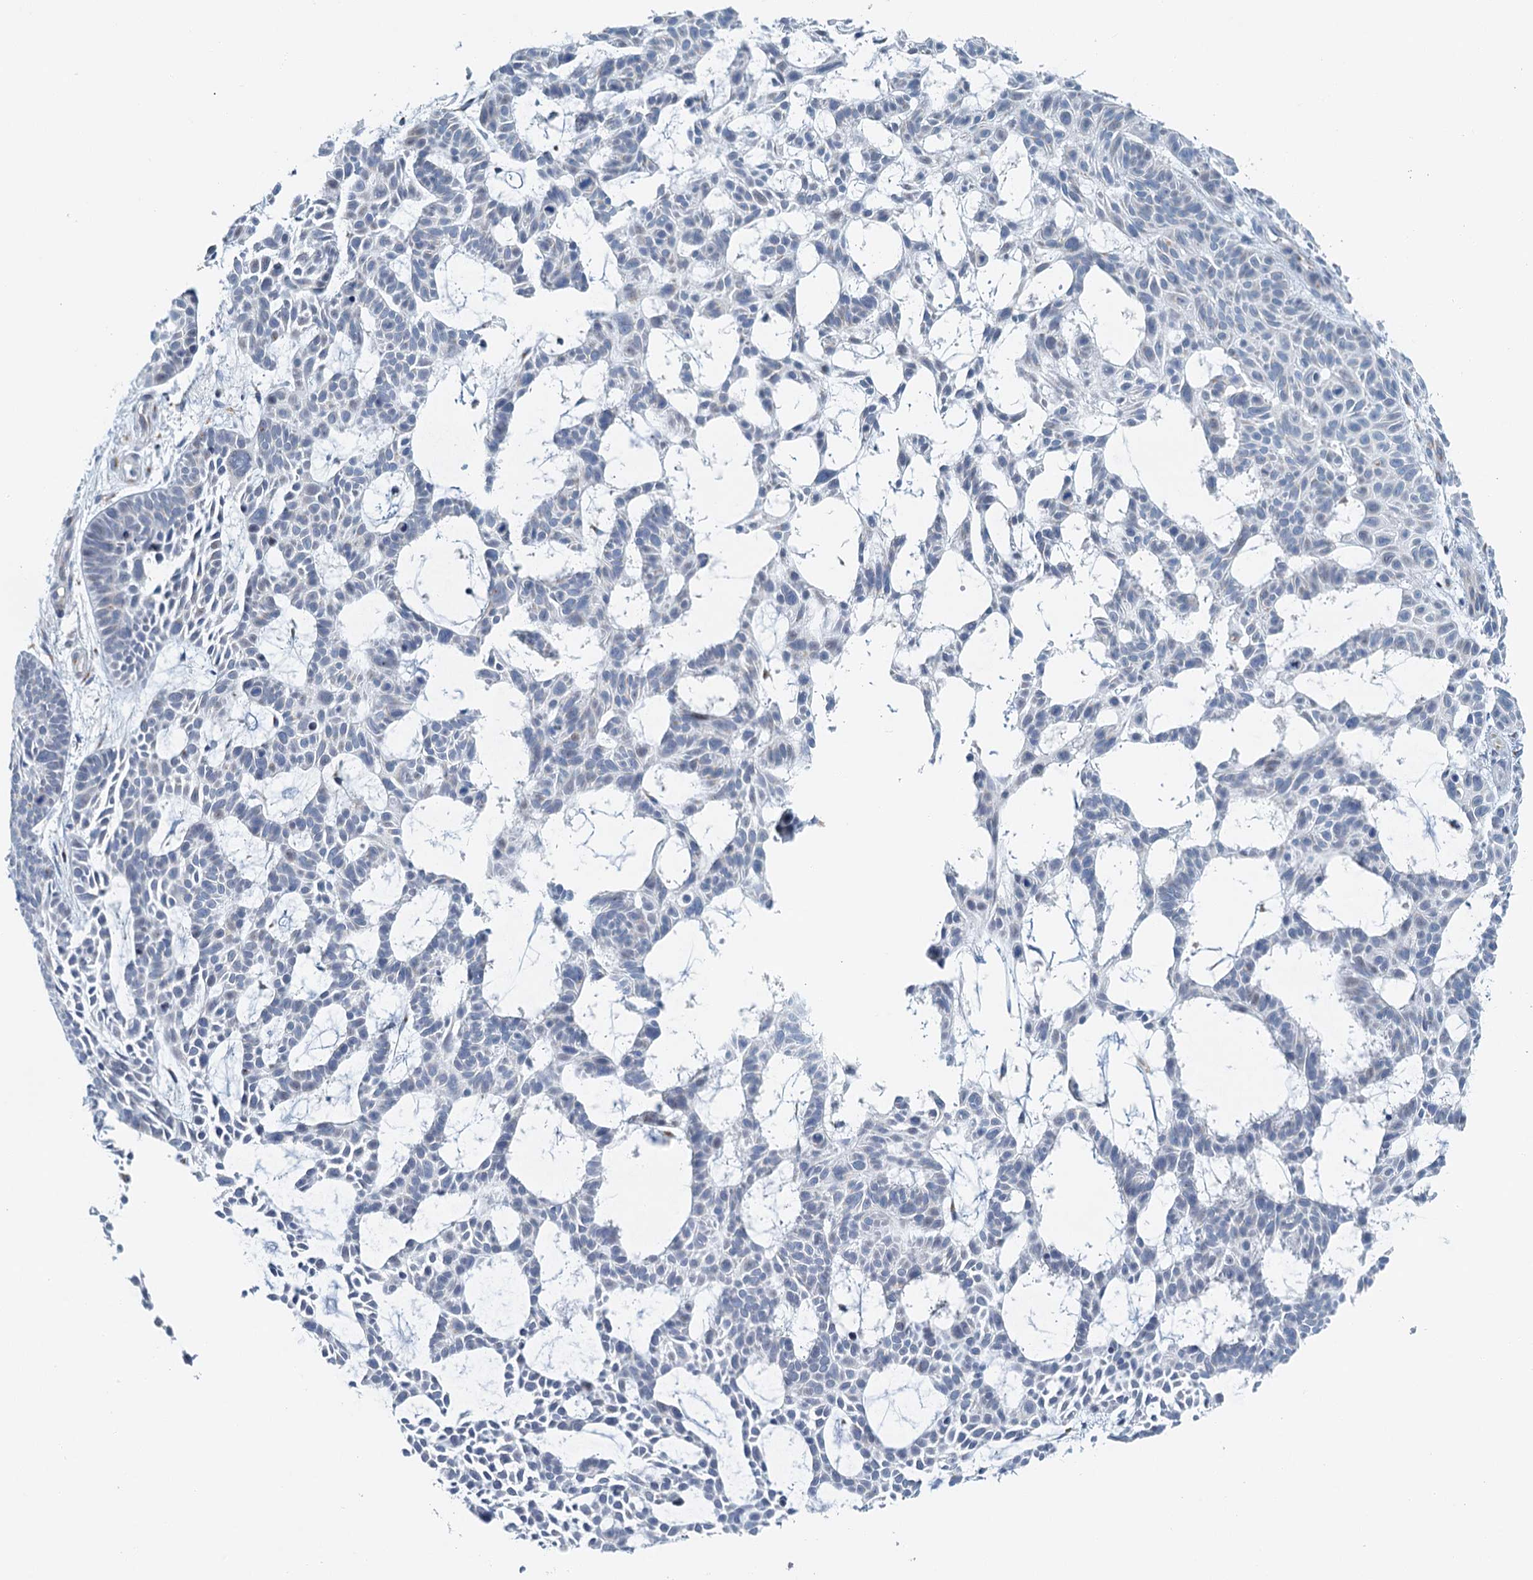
{"staining": {"intensity": "negative", "quantity": "none", "location": "none"}, "tissue": "skin cancer", "cell_type": "Tumor cells", "image_type": "cancer", "snomed": [{"axis": "morphology", "description": "Basal cell carcinoma"}, {"axis": "topography", "description": "Skin"}], "caption": "Immunohistochemistry image of human basal cell carcinoma (skin) stained for a protein (brown), which shows no expression in tumor cells.", "gene": "ZNF527", "patient": {"sex": "male", "age": 89}}